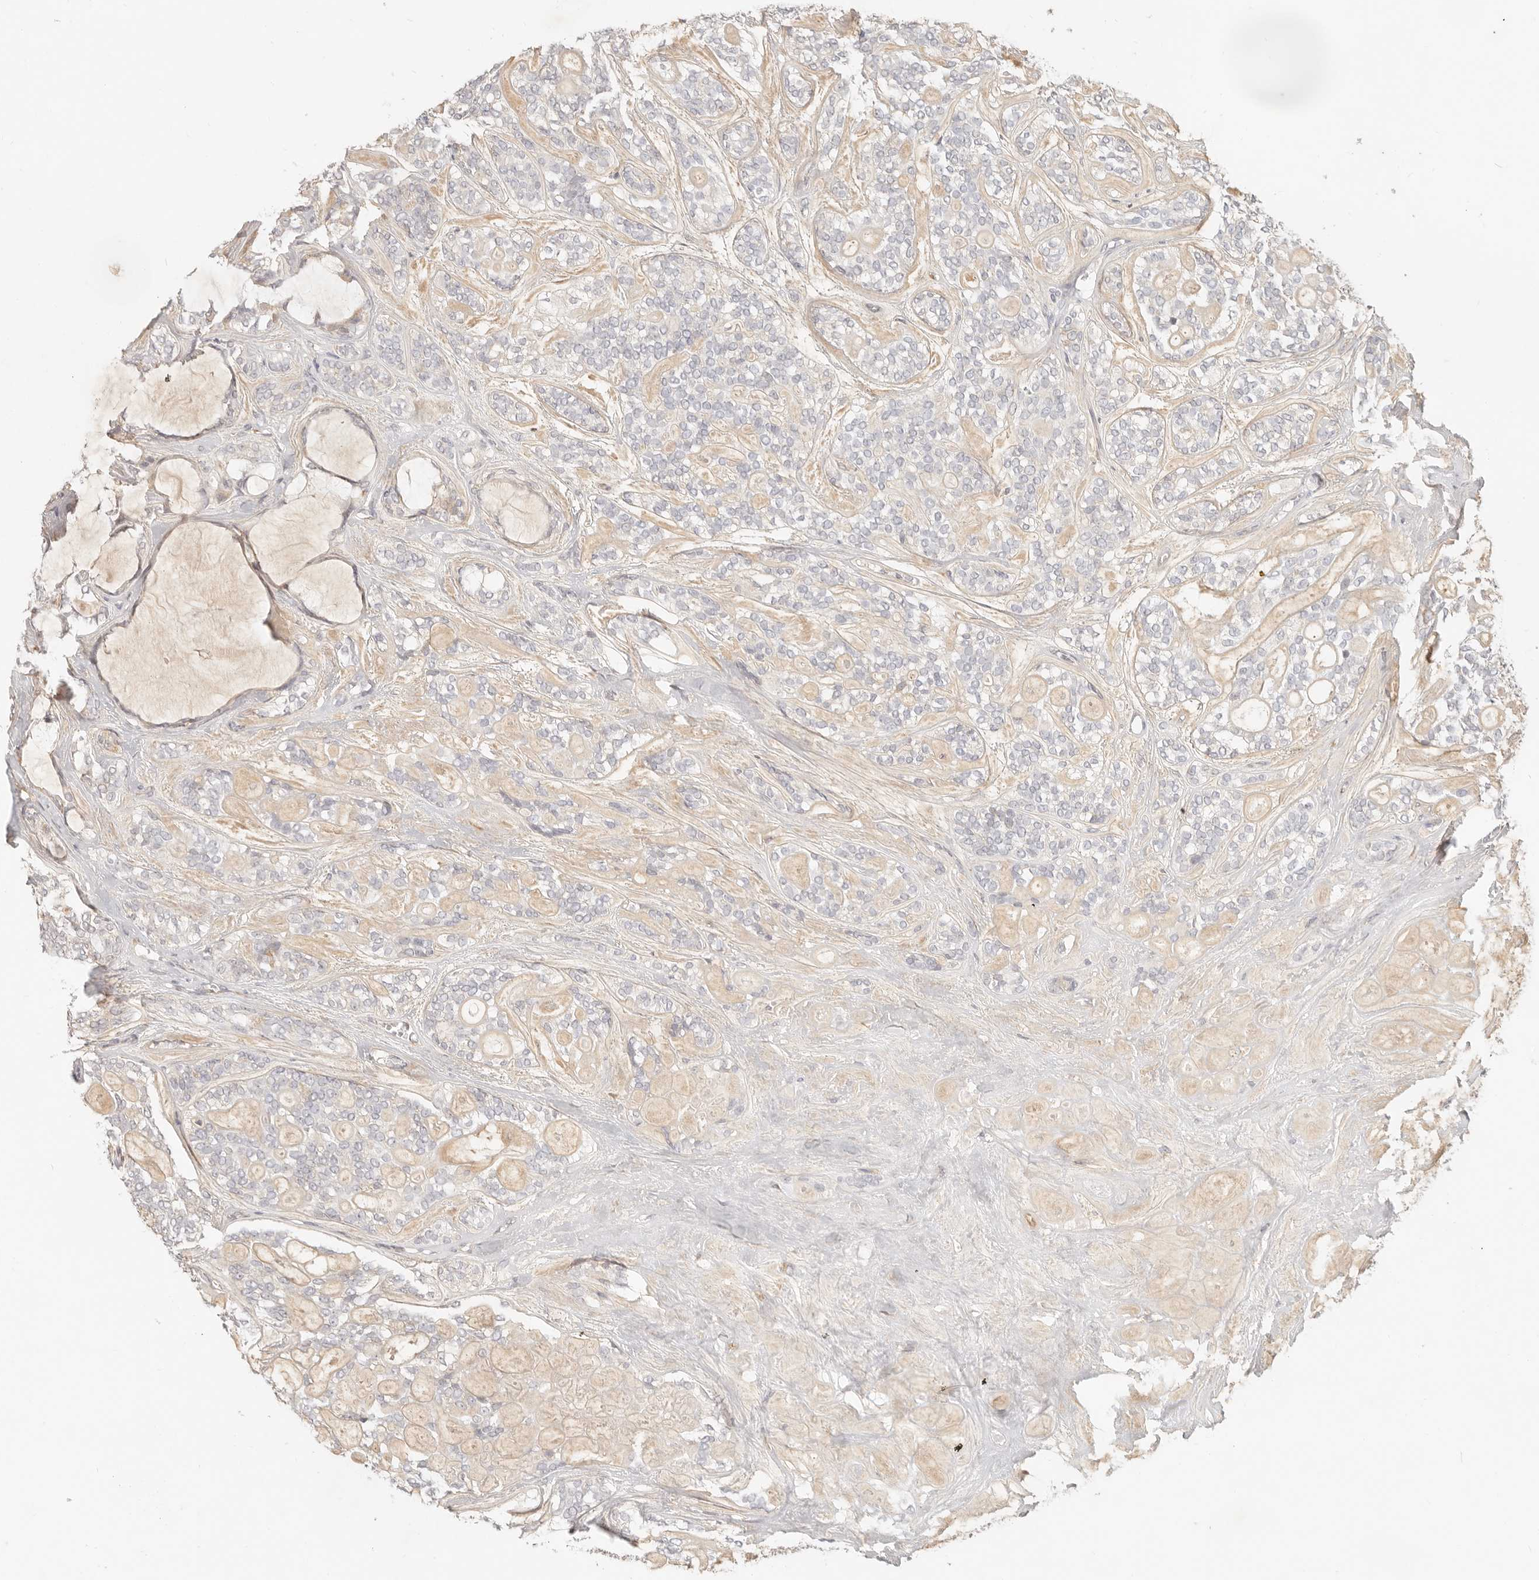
{"staining": {"intensity": "negative", "quantity": "none", "location": "none"}, "tissue": "head and neck cancer", "cell_type": "Tumor cells", "image_type": "cancer", "snomed": [{"axis": "morphology", "description": "Adenocarcinoma, NOS"}, {"axis": "topography", "description": "Head-Neck"}], "caption": "Adenocarcinoma (head and neck) stained for a protein using immunohistochemistry (IHC) exhibits no expression tumor cells.", "gene": "PABPC4", "patient": {"sex": "male", "age": 66}}